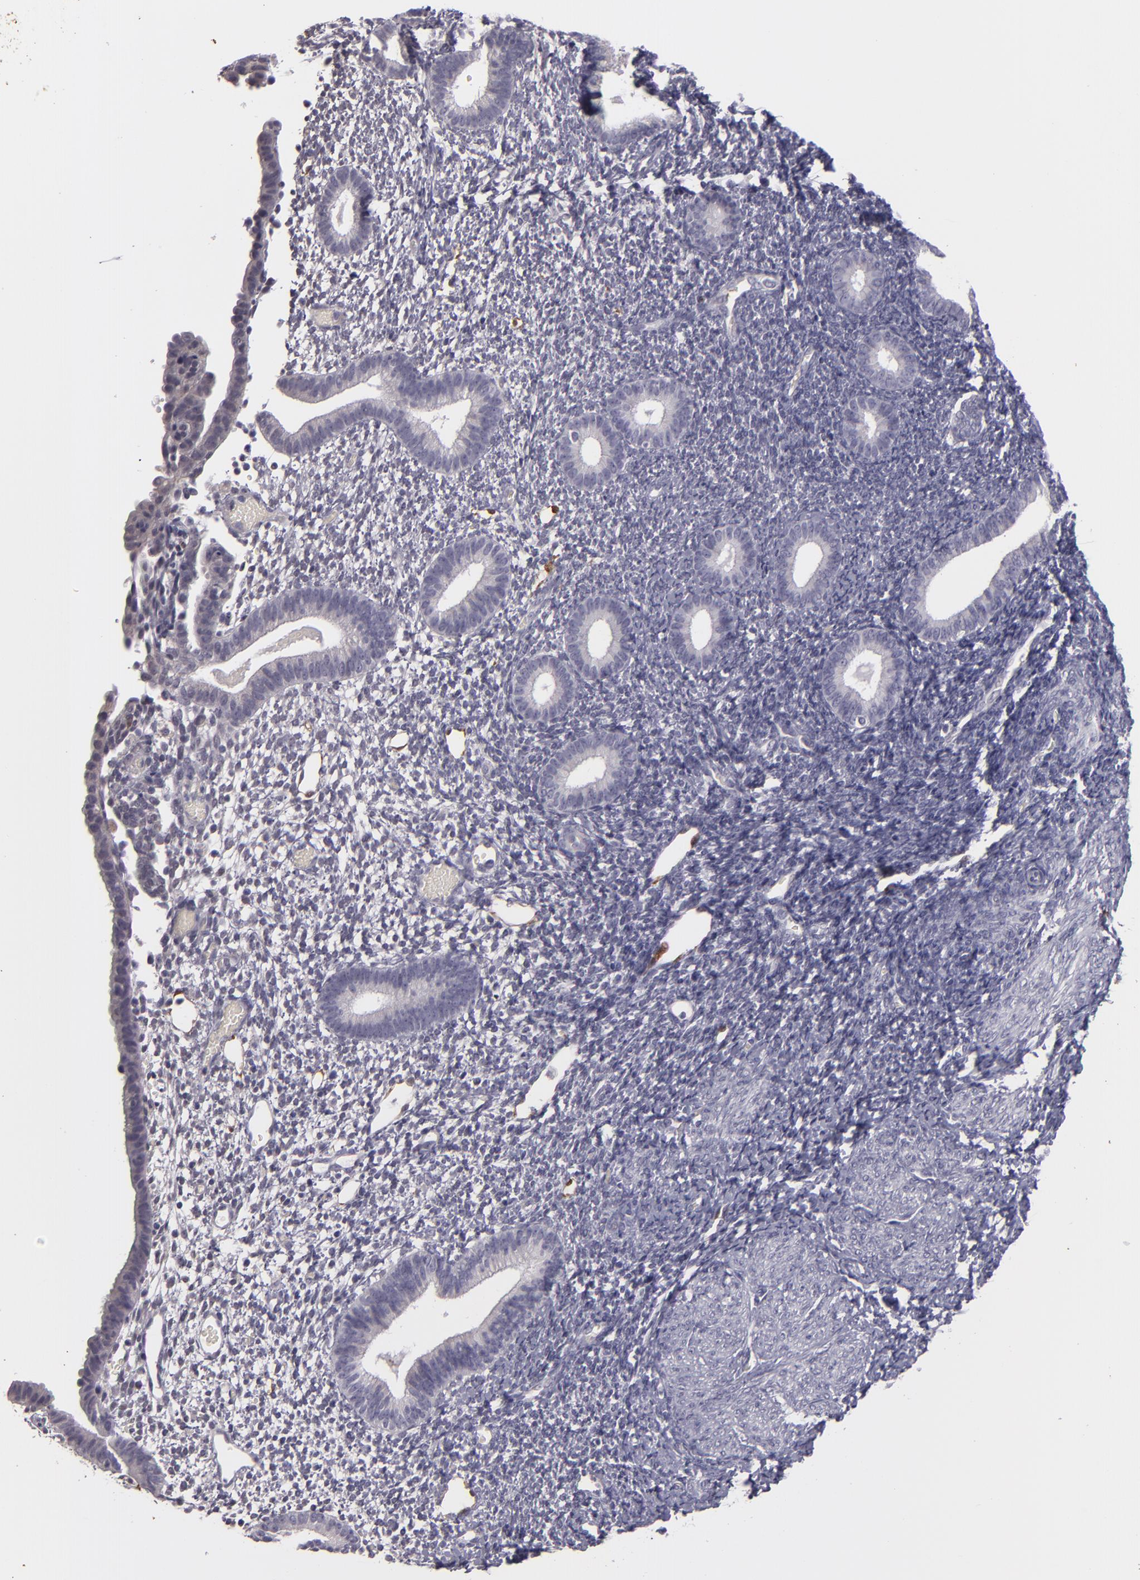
{"staining": {"intensity": "negative", "quantity": "none", "location": "none"}, "tissue": "endometrium", "cell_type": "Cells in endometrial stroma", "image_type": "normal", "snomed": [{"axis": "morphology", "description": "Normal tissue, NOS"}, {"axis": "topography", "description": "Smooth muscle"}, {"axis": "topography", "description": "Endometrium"}], "caption": "The IHC photomicrograph has no significant staining in cells in endometrial stroma of endometrium. The staining is performed using DAB brown chromogen with nuclei counter-stained in using hematoxylin.", "gene": "SNCB", "patient": {"sex": "female", "age": 57}}